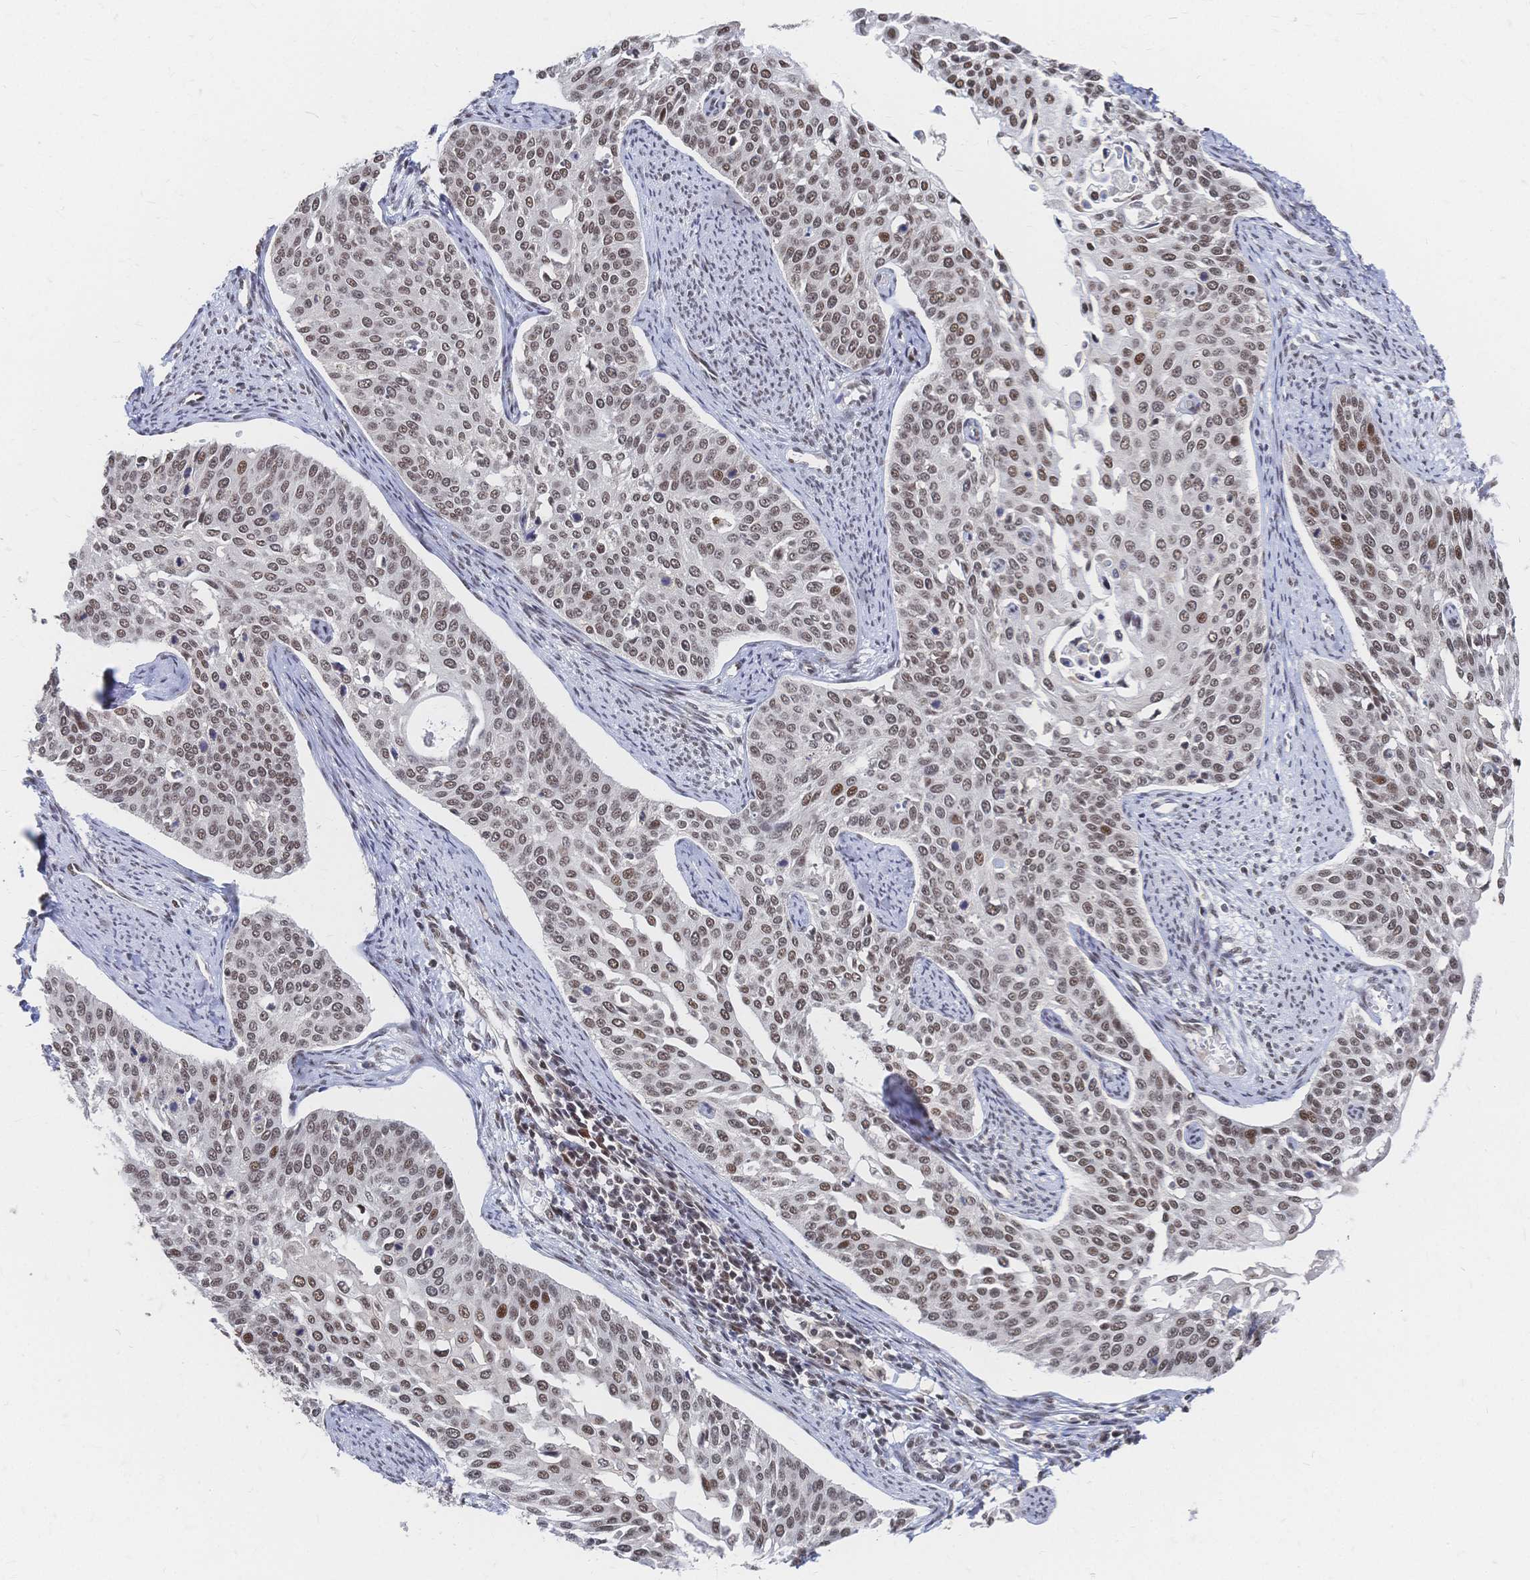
{"staining": {"intensity": "moderate", "quantity": ">75%", "location": "nuclear"}, "tissue": "cervical cancer", "cell_type": "Tumor cells", "image_type": "cancer", "snomed": [{"axis": "morphology", "description": "Squamous cell carcinoma, NOS"}, {"axis": "topography", "description": "Cervix"}], "caption": "A high-resolution photomicrograph shows immunohistochemistry (IHC) staining of squamous cell carcinoma (cervical), which reveals moderate nuclear positivity in about >75% of tumor cells. Ihc stains the protein of interest in brown and the nuclei are stained blue.", "gene": "NELFA", "patient": {"sex": "female", "age": 44}}